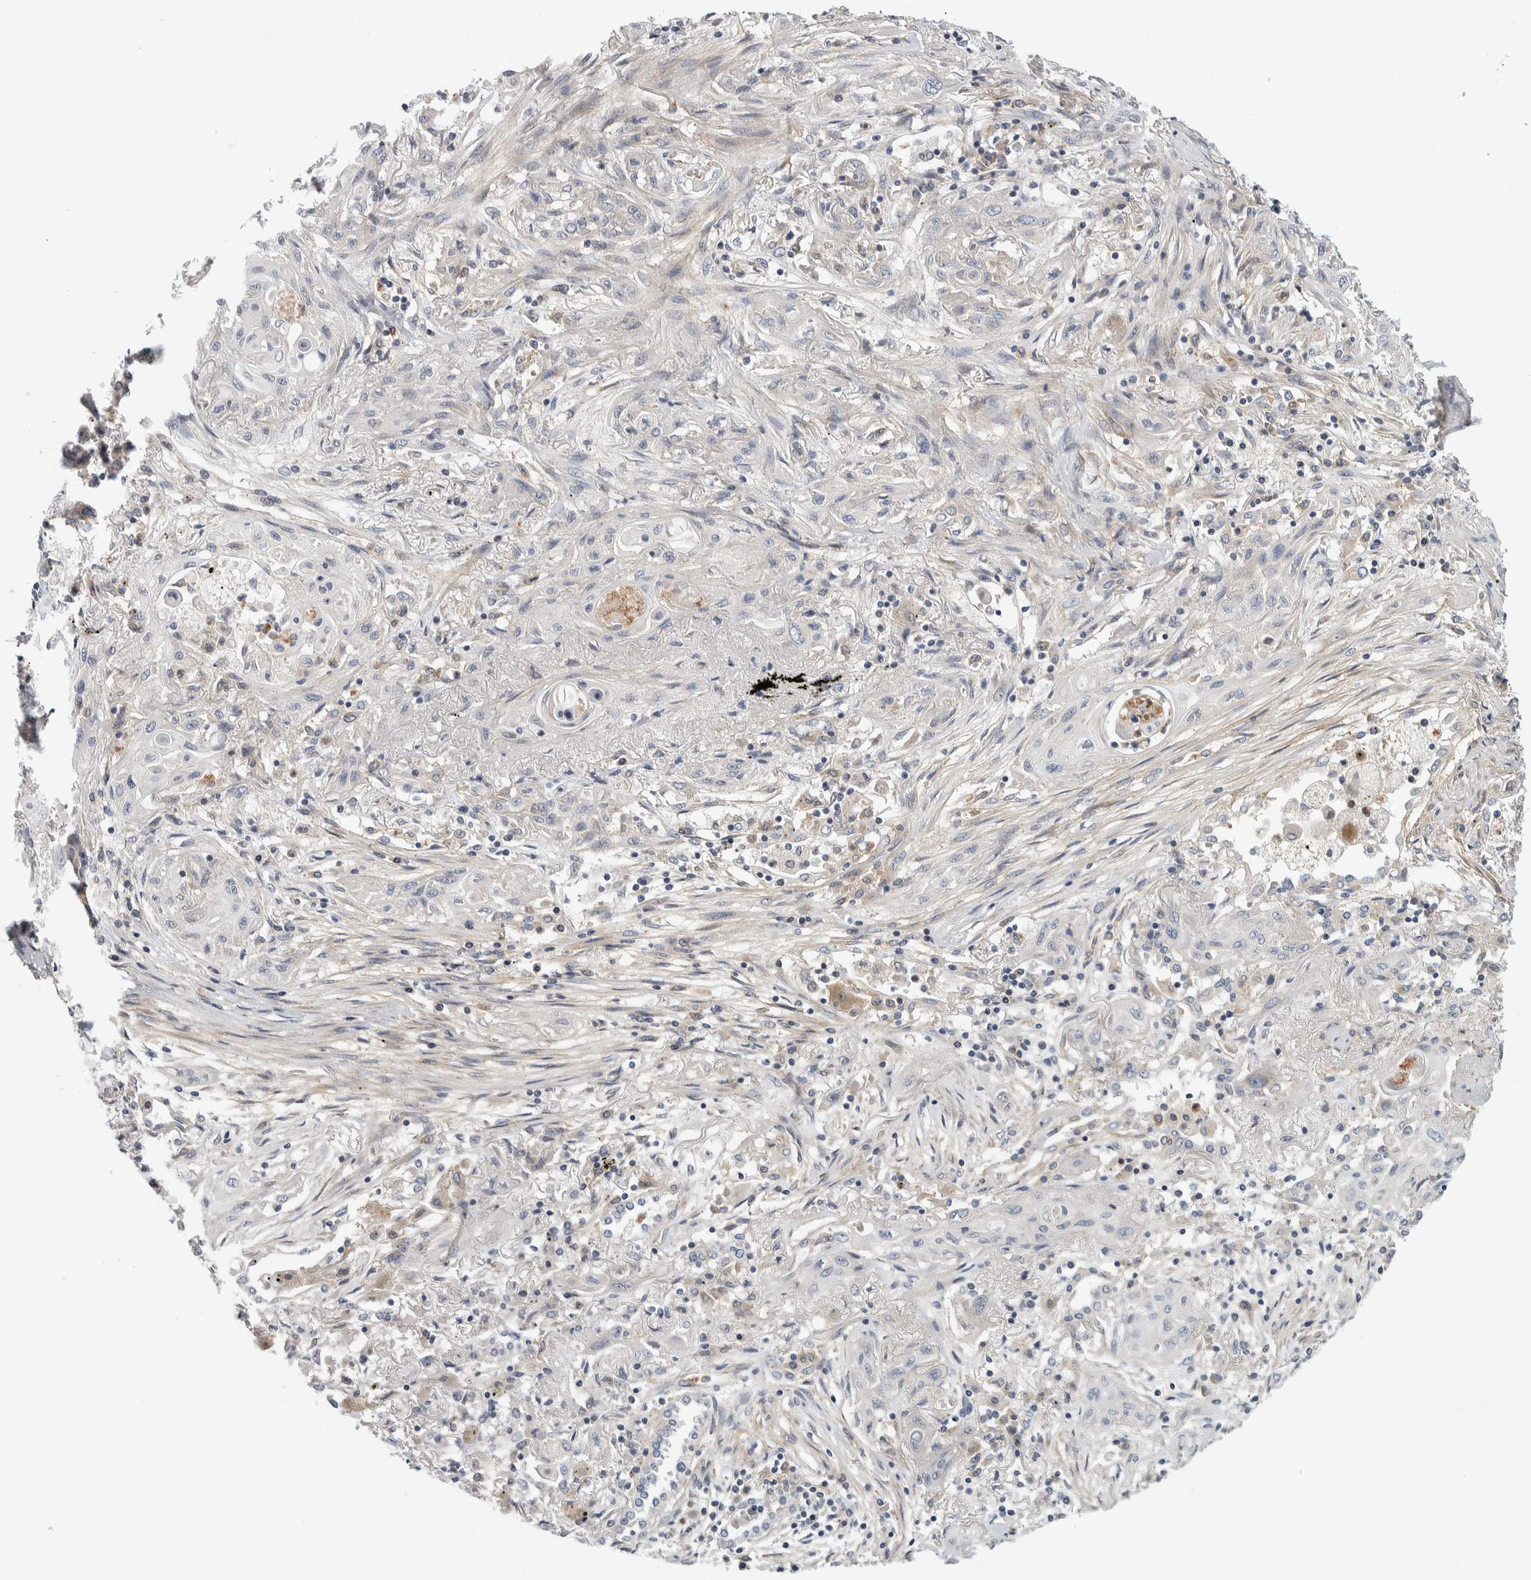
{"staining": {"intensity": "negative", "quantity": "none", "location": "none"}, "tissue": "lung cancer", "cell_type": "Tumor cells", "image_type": "cancer", "snomed": [{"axis": "morphology", "description": "Squamous cell carcinoma, NOS"}, {"axis": "topography", "description": "Lung"}], "caption": "This photomicrograph is of lung cancer stained with IHC to label a protein in brown with the nuclei are counter-stained blue. There is no positivity in tumor cells. (DAB (3,3'-diaminobenzidine) immunohistochemistry (IHC) with hematoxylin counter stain).", "gene": "KCNJ3", "patient": {"sex": "female", "age": 47}}